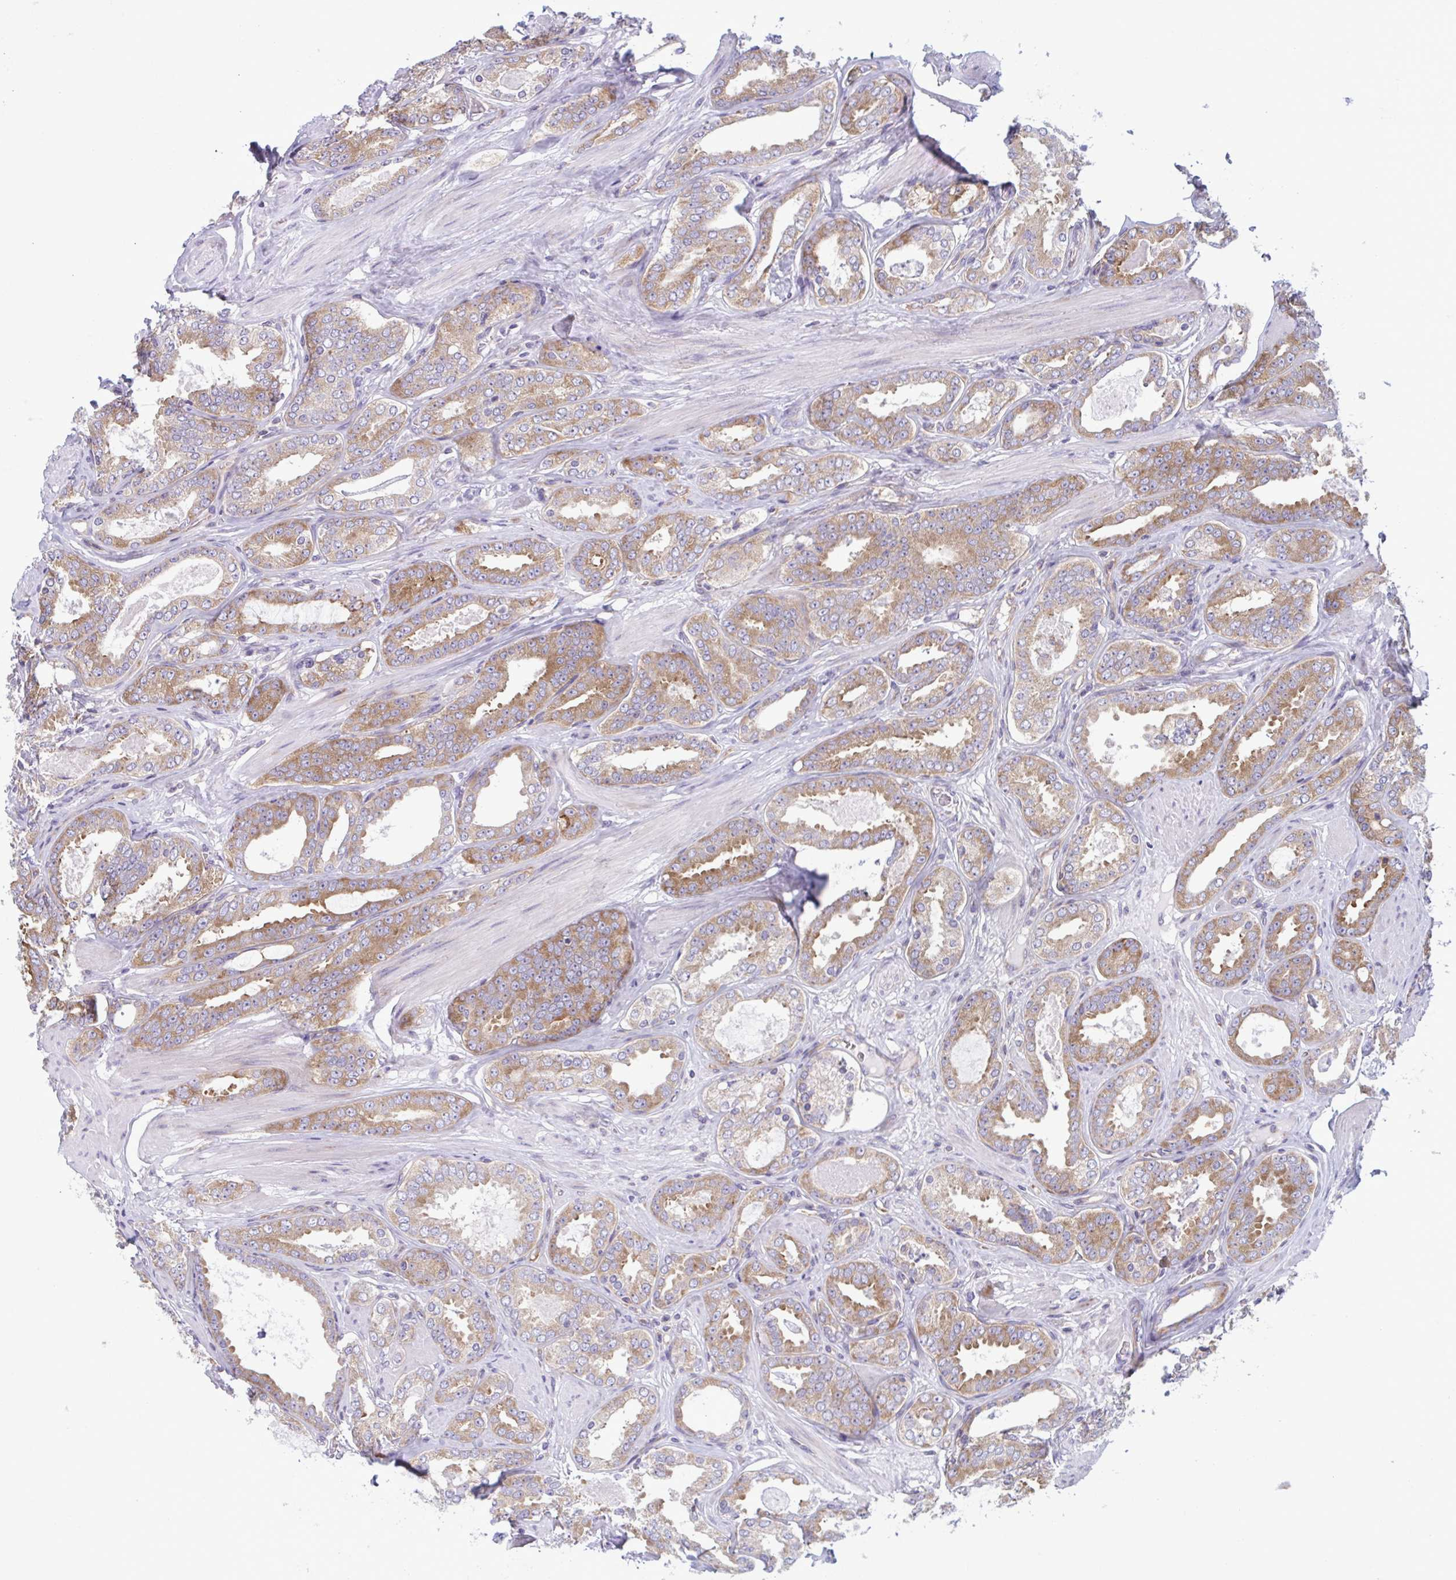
{"staining": {"intensity": "moderate", "quantity": ">75%", "location": "cytoplasmic/membranous"}, "tissue": "prostate cancer", "cell_type": "Tumor cells", "image_type": "cancer", "snomed": [{"axis": "morphology", "description": "Adenocarcinoma, High grade"}, {"axis": "topography", "description": "Prostate"}], "caption": "Moderate cytoplasmic/membranous expression is identified in approximately >75% of tumor cells in high-grade adenocarcinoma (prostate).", "gene": "RPS16", "patient": {"sex": "male", "age": 63}}